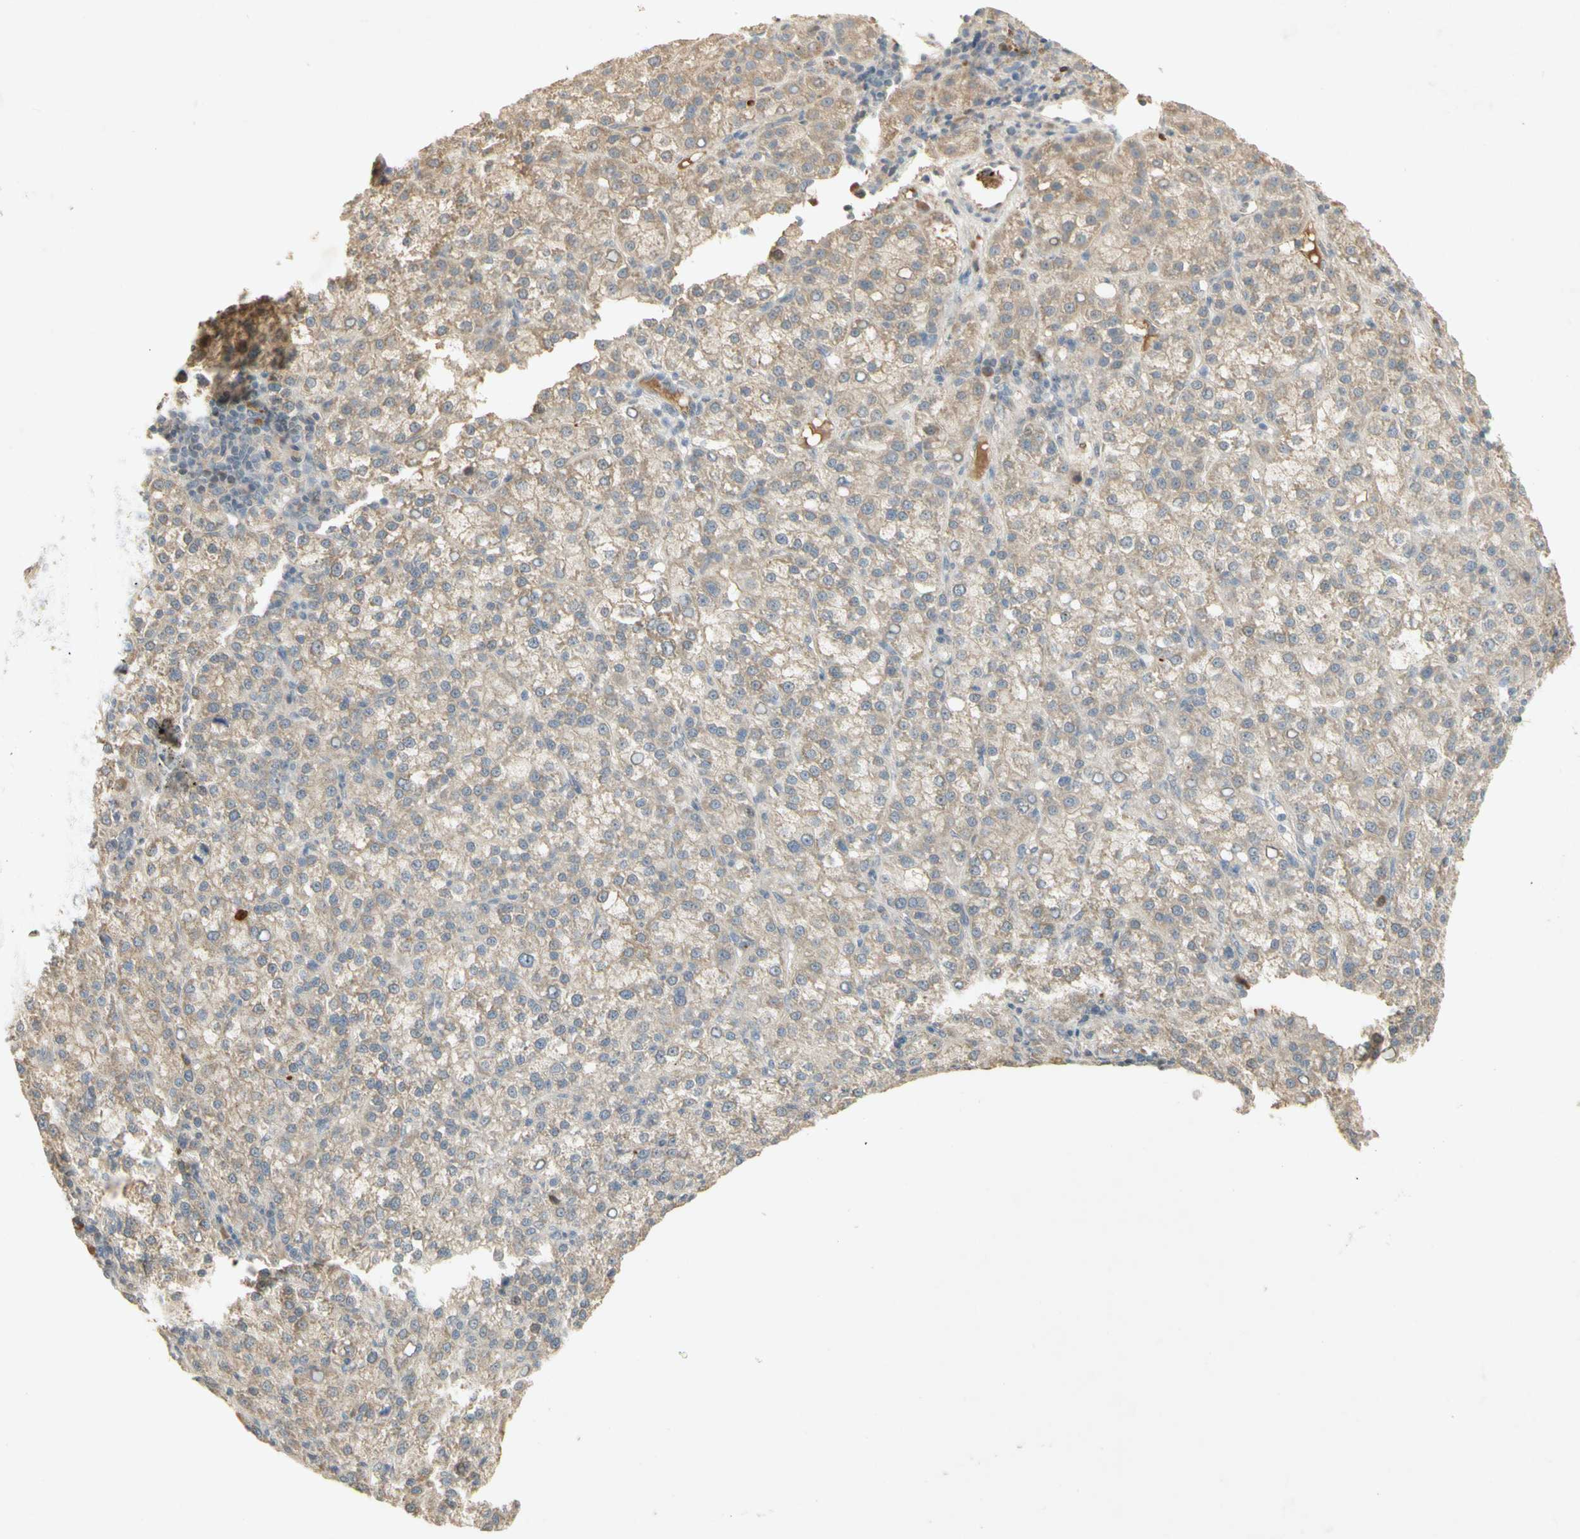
{"staining": {"intensity": "weak", "quantity": "<25%", "location": "cytoplasmic/membranous"}, "tissue": "liver cancer", "cell_type": "Tumor cells", "image_type": "cancer", "snomed": [{"axis": "morphology", "description": "Carcinoma, Hepatocellular, NOS"}, {"axis": "topography", "description": "Liver"}], "caption": "Immunohistochemistry of human liver hepatocellular carcinoma displays no staining in tumor cells. Nuclei are stained in blue.", "gene": "NRG4", "patient": {"sex": "female", "age": 58}}